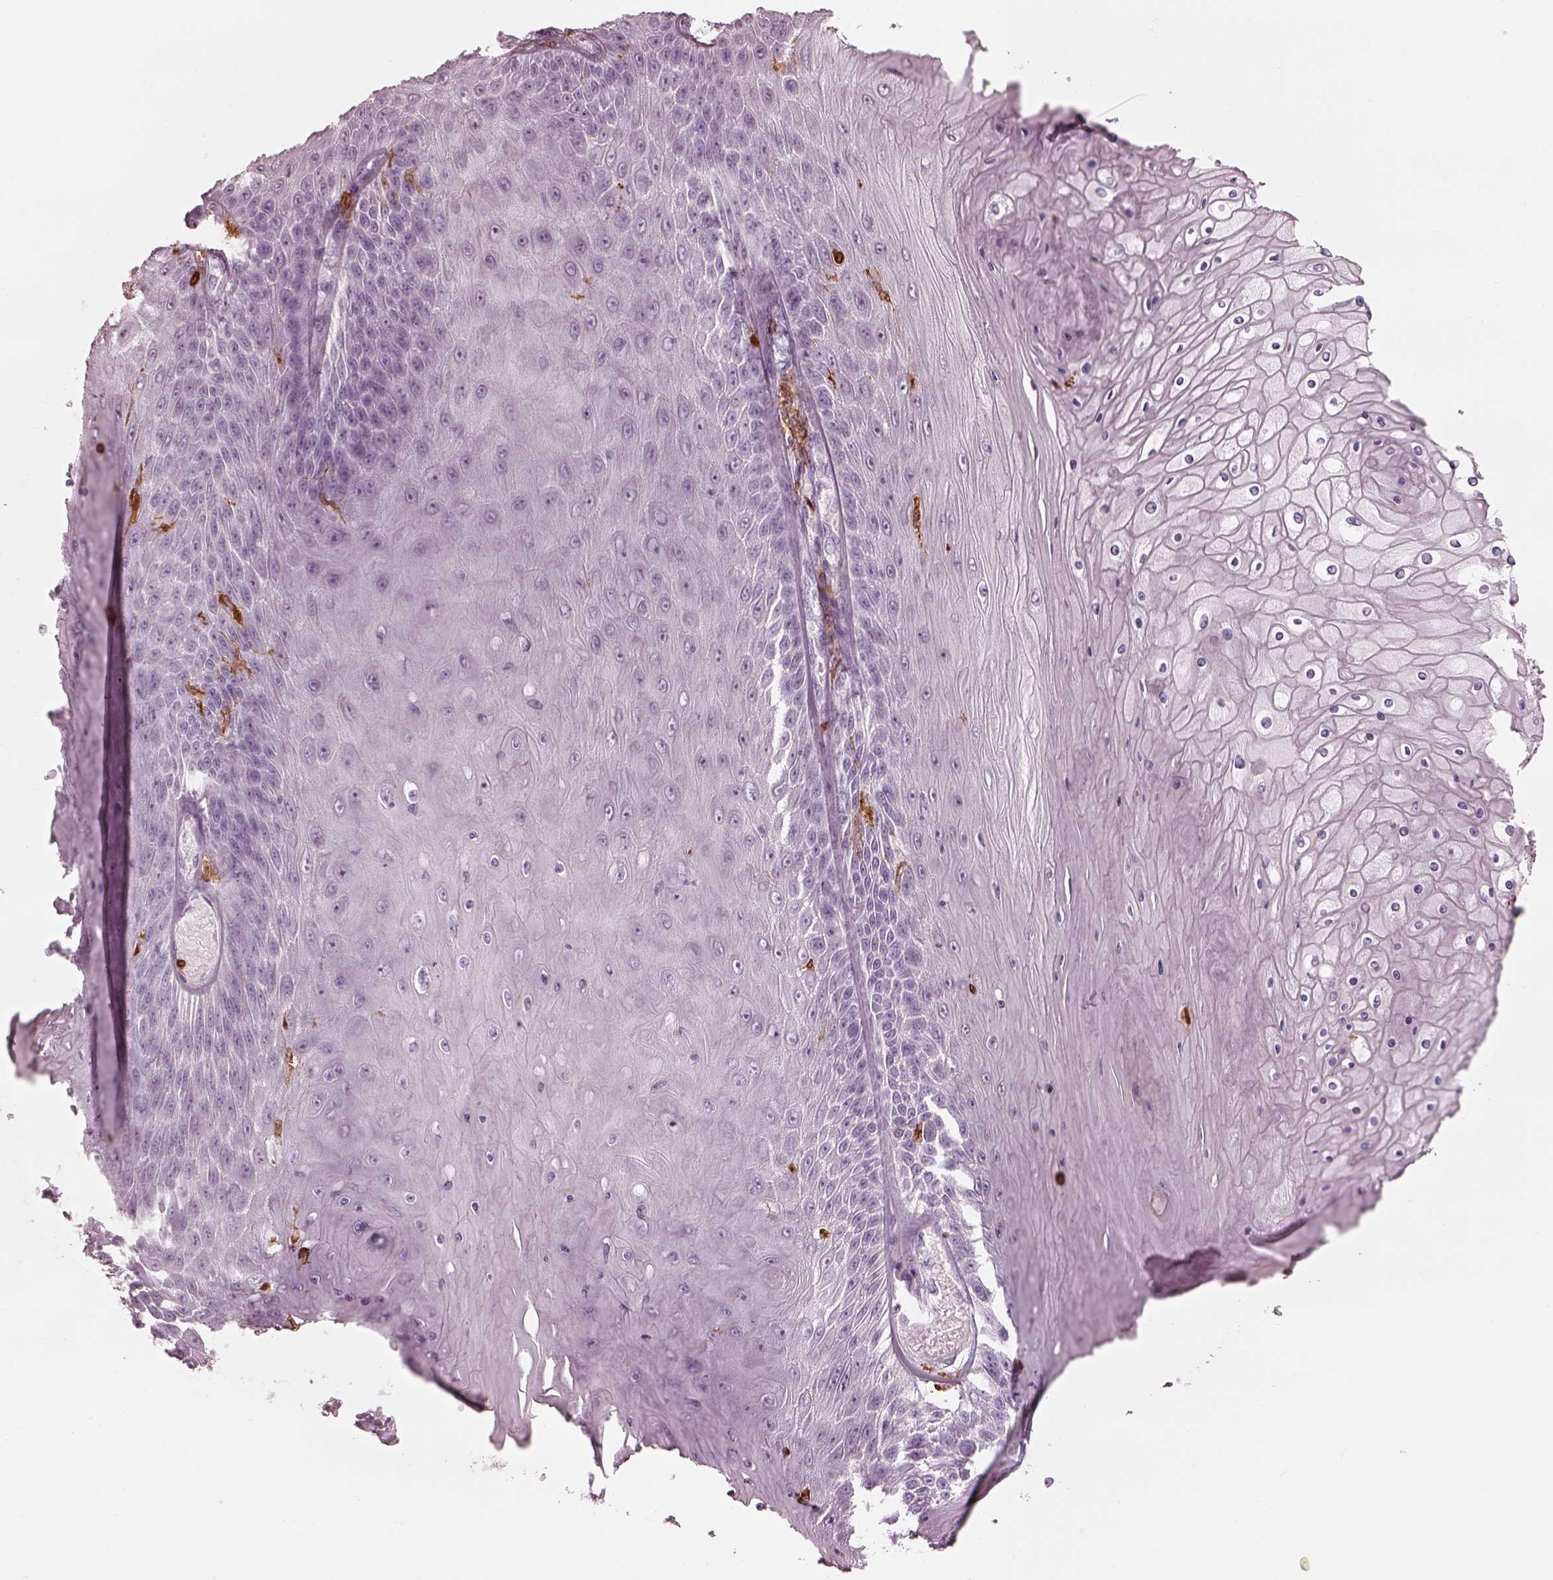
{"staining": {"intensity": "negative", "quantity": "none", "location": "none"}, "tissue": "skin cancer", "cell_type": "Tumor cells", "image_type": "cancer", "snomed": [{"axis": "morphology", "description": "Squamous cell carcinoma, NOS"}, {"axis": "topography", "description": "Skin"}], "caption": "Tumor cells are negative for protein expression in human skin cancer (squamous cell carcinoma). (DAB immunohistochemistry with hematoxylin counter stain).", "gene": "ALOX5", "patient": {"sex": "male", "age": 62}}